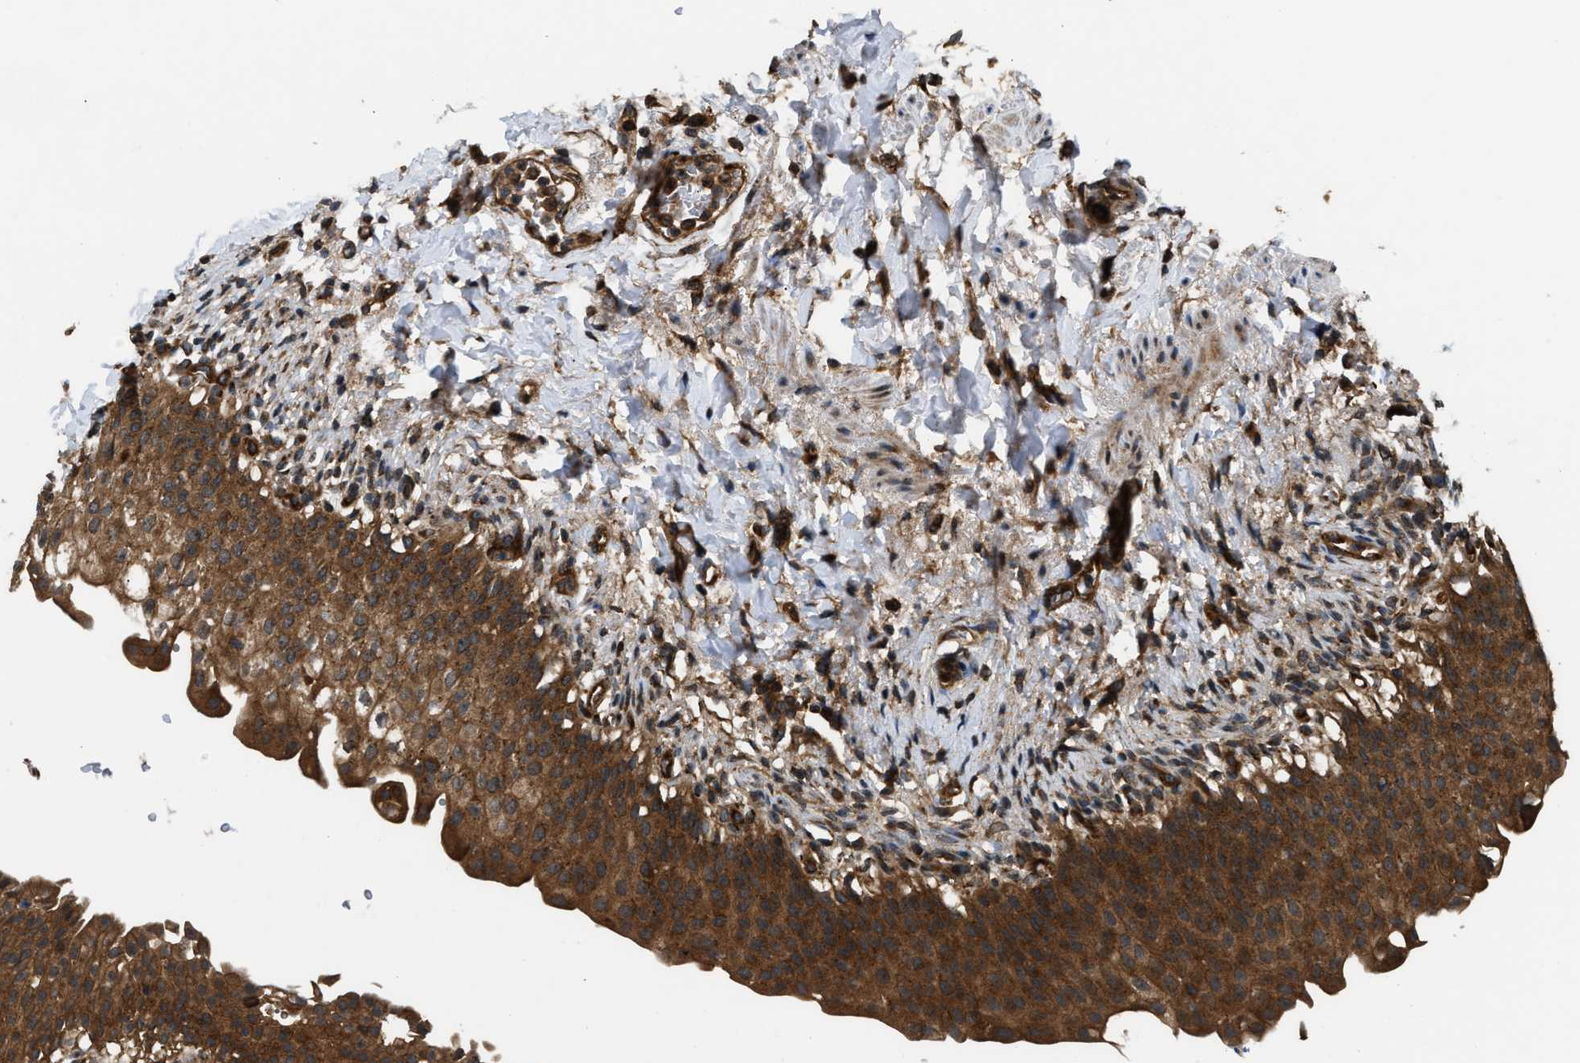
{"staining": {"intensity": "strong", "quantity": ">75%", "location": "cytoplasmic/membranous"}, "tissue": "urinary bladder", "cell_type": "Urothelial cells", "image_type": "normal", "snomed": [{"axis": "morphology", "description": "Normal tissue, NOS"}, {"axis": "topography", "description": "Urinary bladder"}], "caption": "Urothelial cells demonstrate high levels of strong cytoplasmic/membranous staining in about >75% of cells in benign human urinary bladder.", "gene": "PNPLA8", "patient": {"sex": "female", "age": 60}}